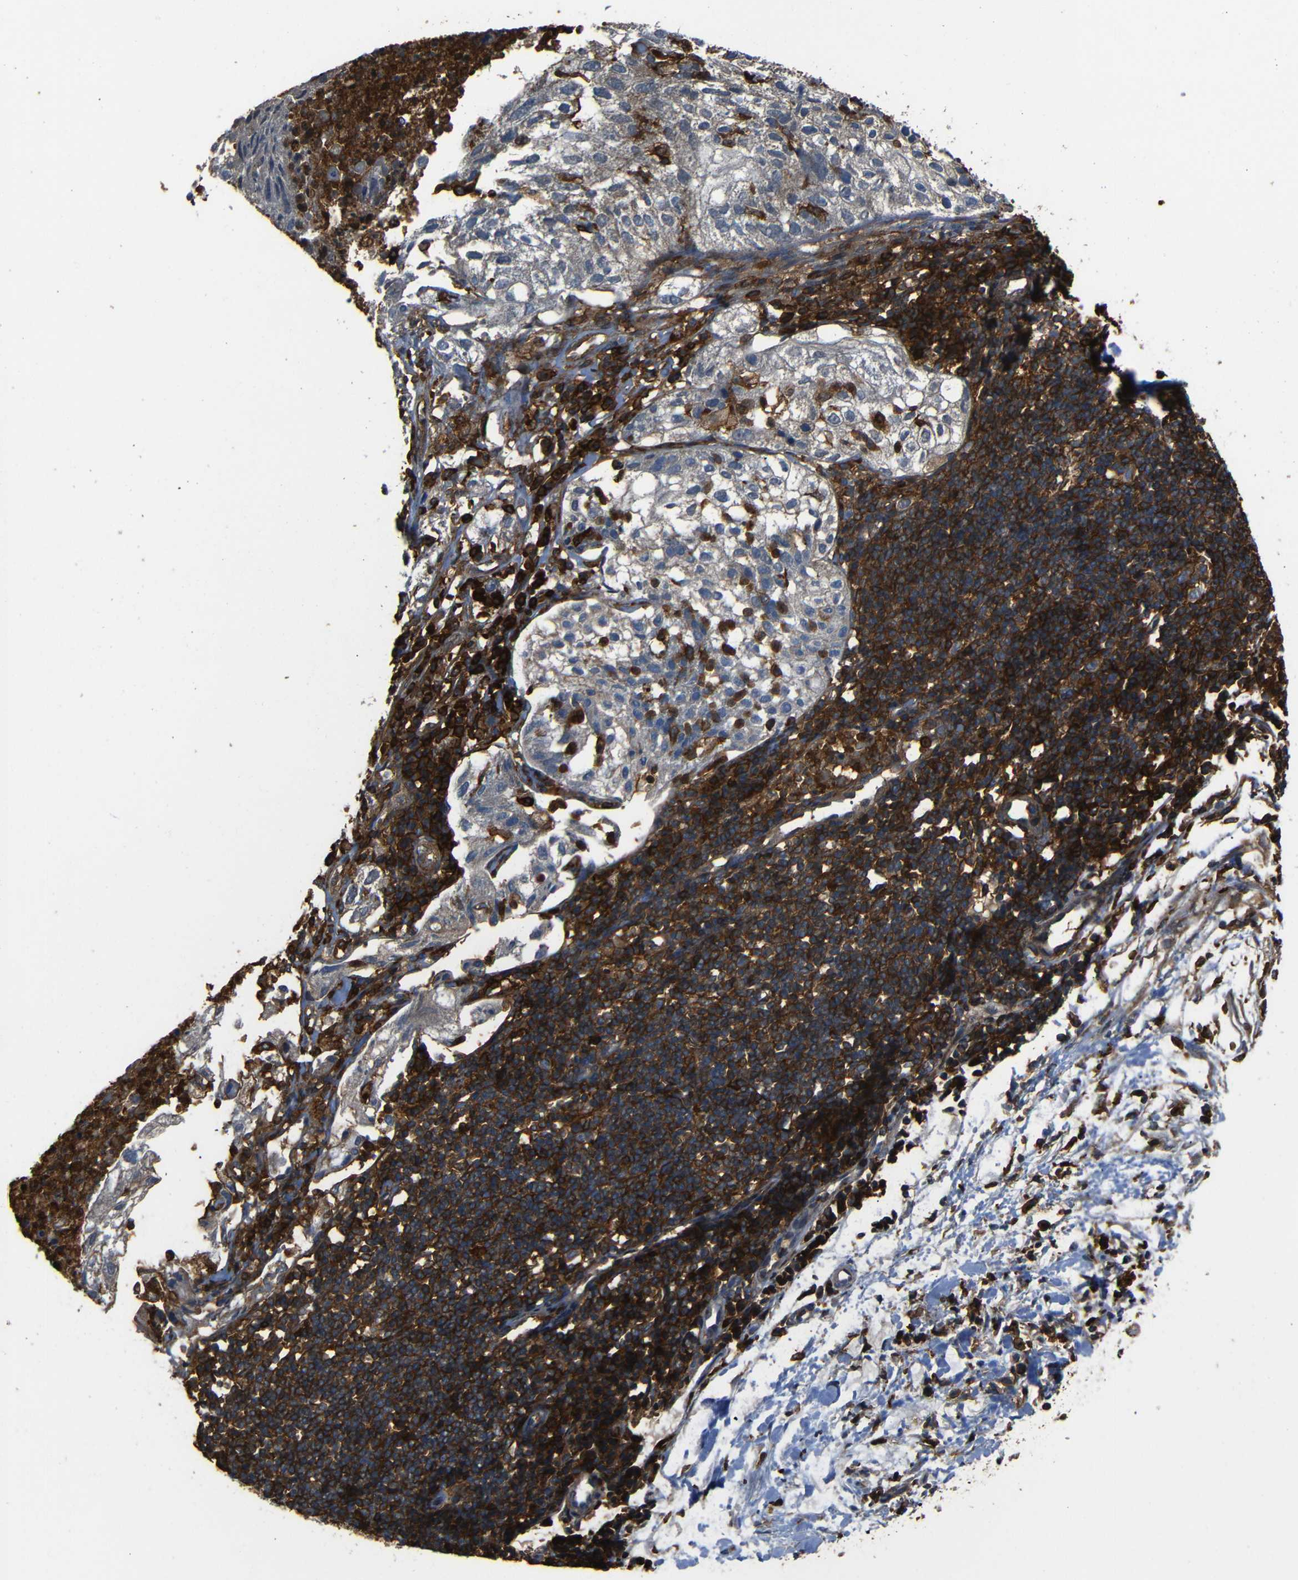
{"staining": {"intensity": "negative", "quantity": "none", "location": "none"}, "tissue": "lung cancer", "cell_type": "Tumor cells", "image_type": "cancer", "snomed": [{"axis": "morphology", "description": "Inflammation, NOS"}, {"axis": "morphology", "description": "Squamous cell carcinoma, NOS"}, {"axis": "topography", "description": "Lymph node"}, {"axis": "topography", "description": "Soft tissue"}, {"axis": "topography", "description": "Lung"}], "caption": "This micrograph is of lung squamous cell carcinoma stained with IHC to label a protein in brown with the nuclei are counter-stained blue. There is no staining in tumor cells.", "gene": "ADGRE5", "patient": {"sex": "male", "age": 66}}